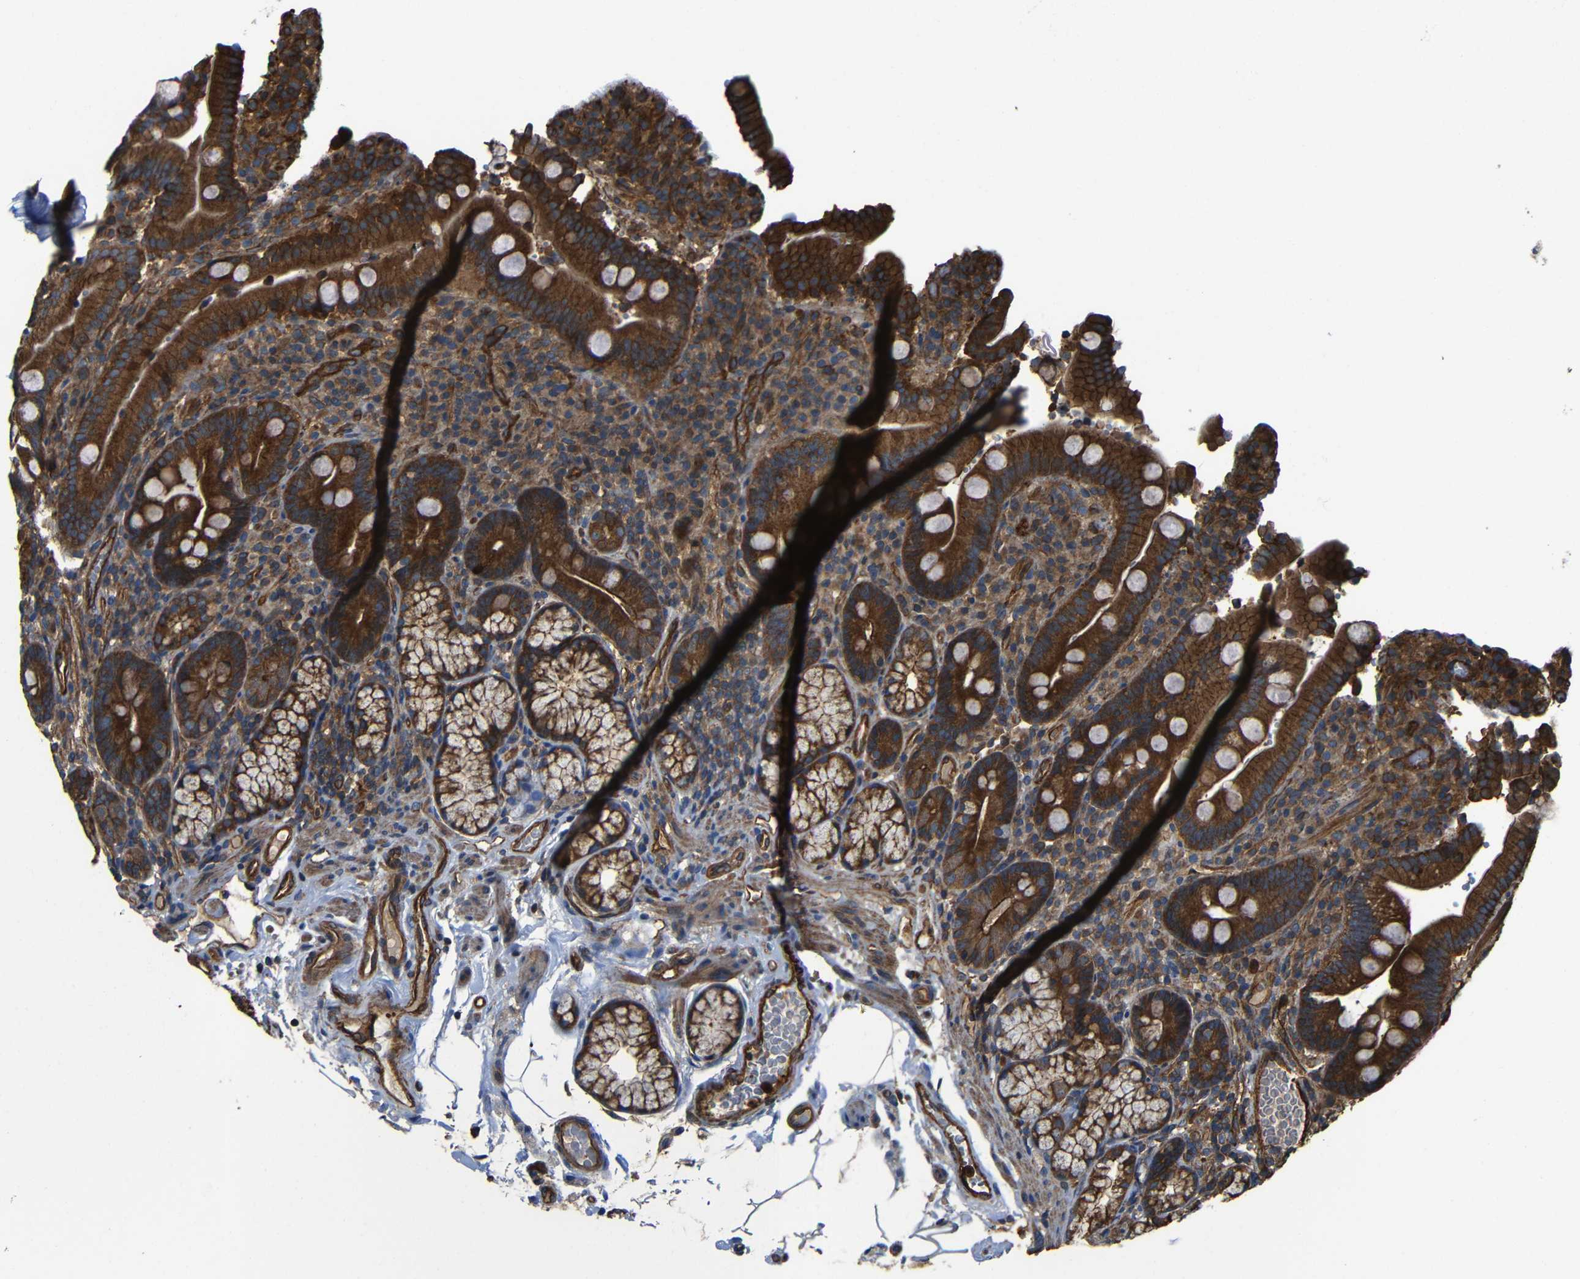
{"staining": {"intensity": "strong", "quantity": ">75%", "location": "cytoplasmic/membranous"}, "tissue": "duodenum", "cell_type": "Glandular cells", "image_type": "normal", "snomed": [{"axis": "morphology", "description": "Normal tissue, NOS"}, {"axis": "topography", "description": "Small intestine, NOS"}], "caption": "Duodenum was stained to show a protein in brown. There is high levels of strong cytoplasmic/membranous positivity in approximately >75% of glandular cells.", "gene": "PTCH1", "patient": {"sex": "female", "age": 71}}